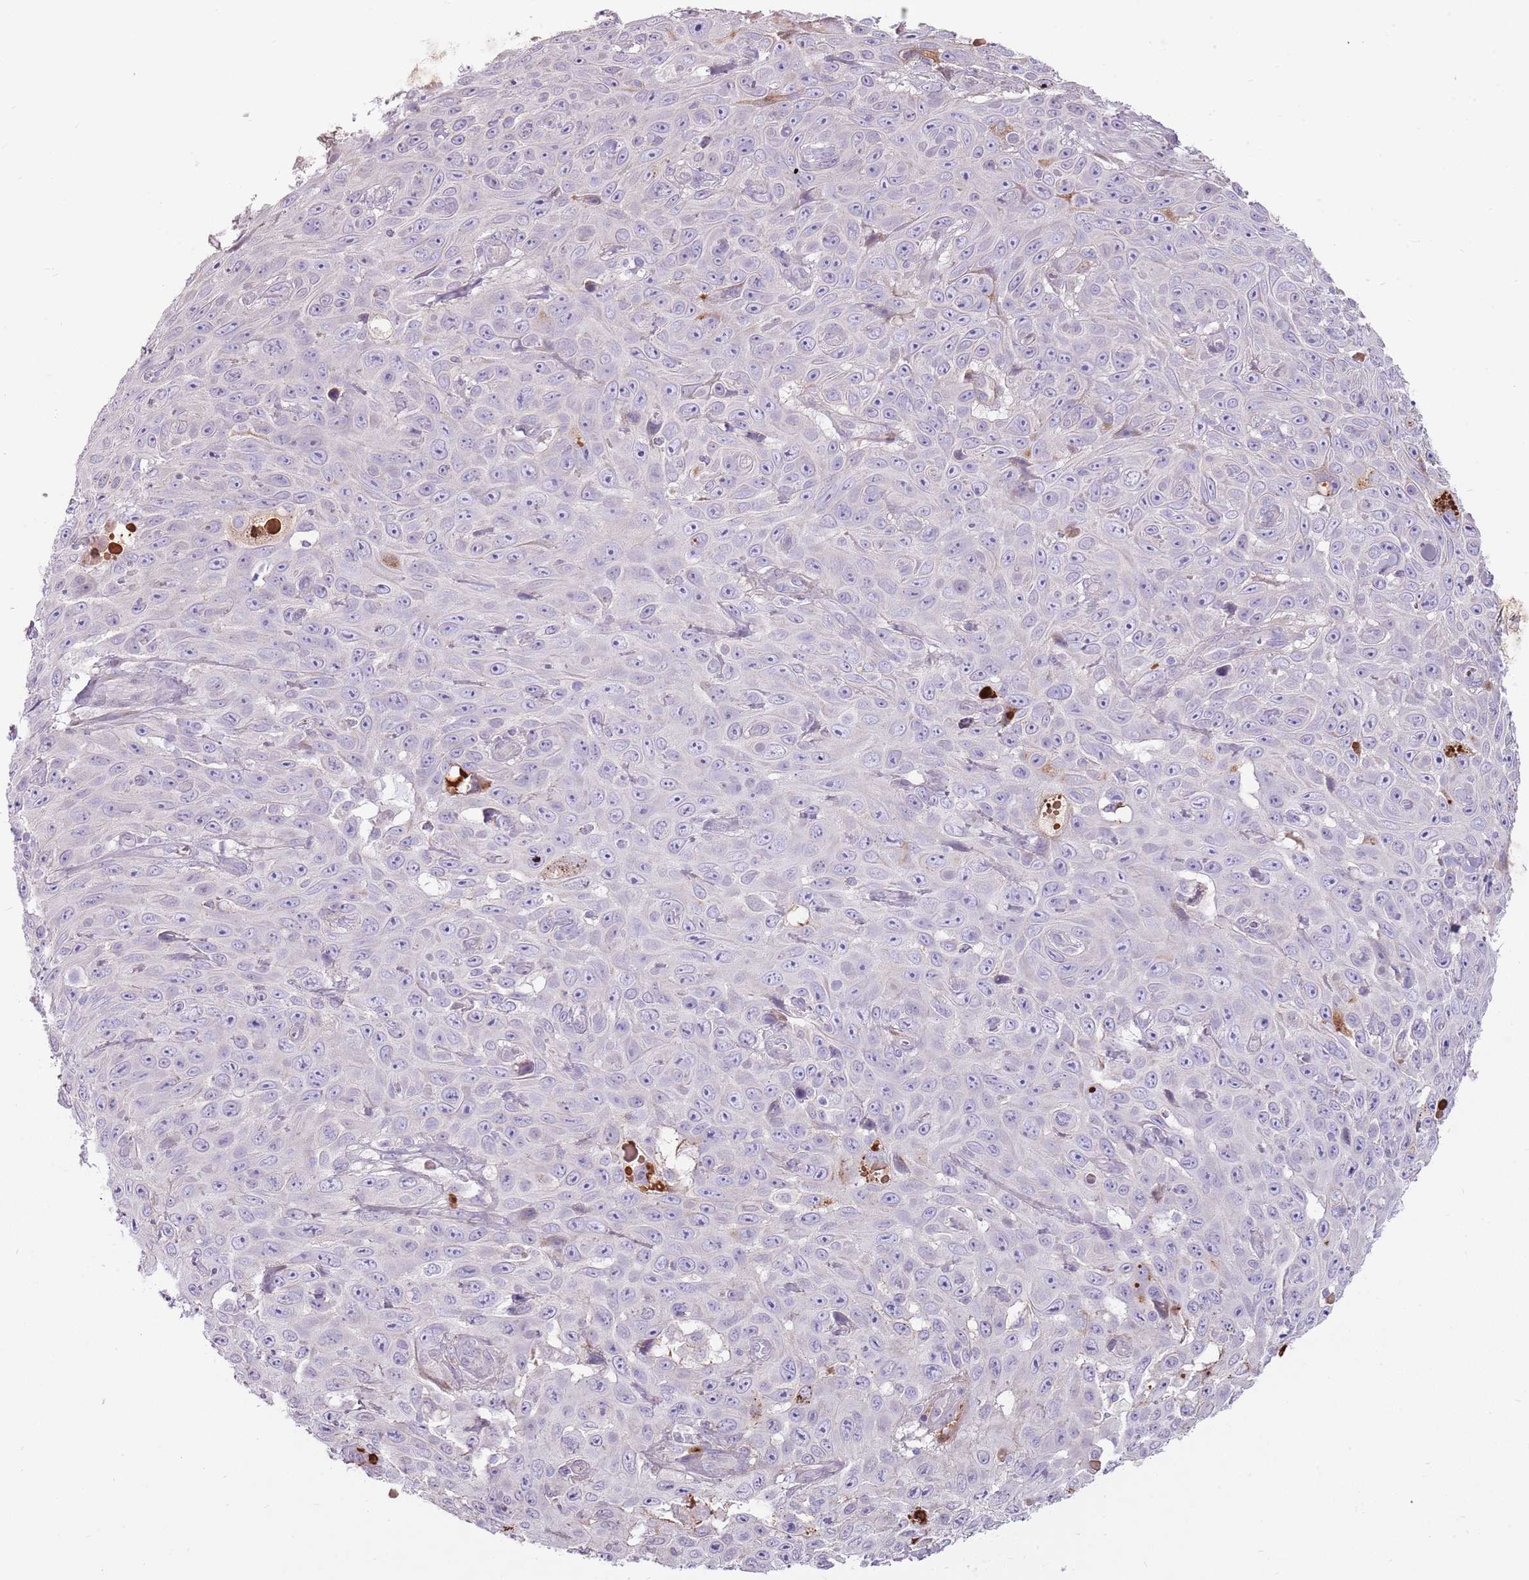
{"staining": {"intensity": "negative", "quantity": "none", "location": "none"}, "tissue": "skin cancer", "cell_type": "Tumor cells", "image_type": "cancer", "snomed": [{"axis": "morphology", "description": "Squamous cell carcinoma, NOS"}, {"axis": "topography", "description": "Skin"}], "caption": "This micrograph is of skin cancer stained with IHC to label a protein in brown with the nuclei are counter-stained blue. There is no positivity in tumor cells.", "gene": "MCUB", "patient": {"sex": "male", "age": 82}}